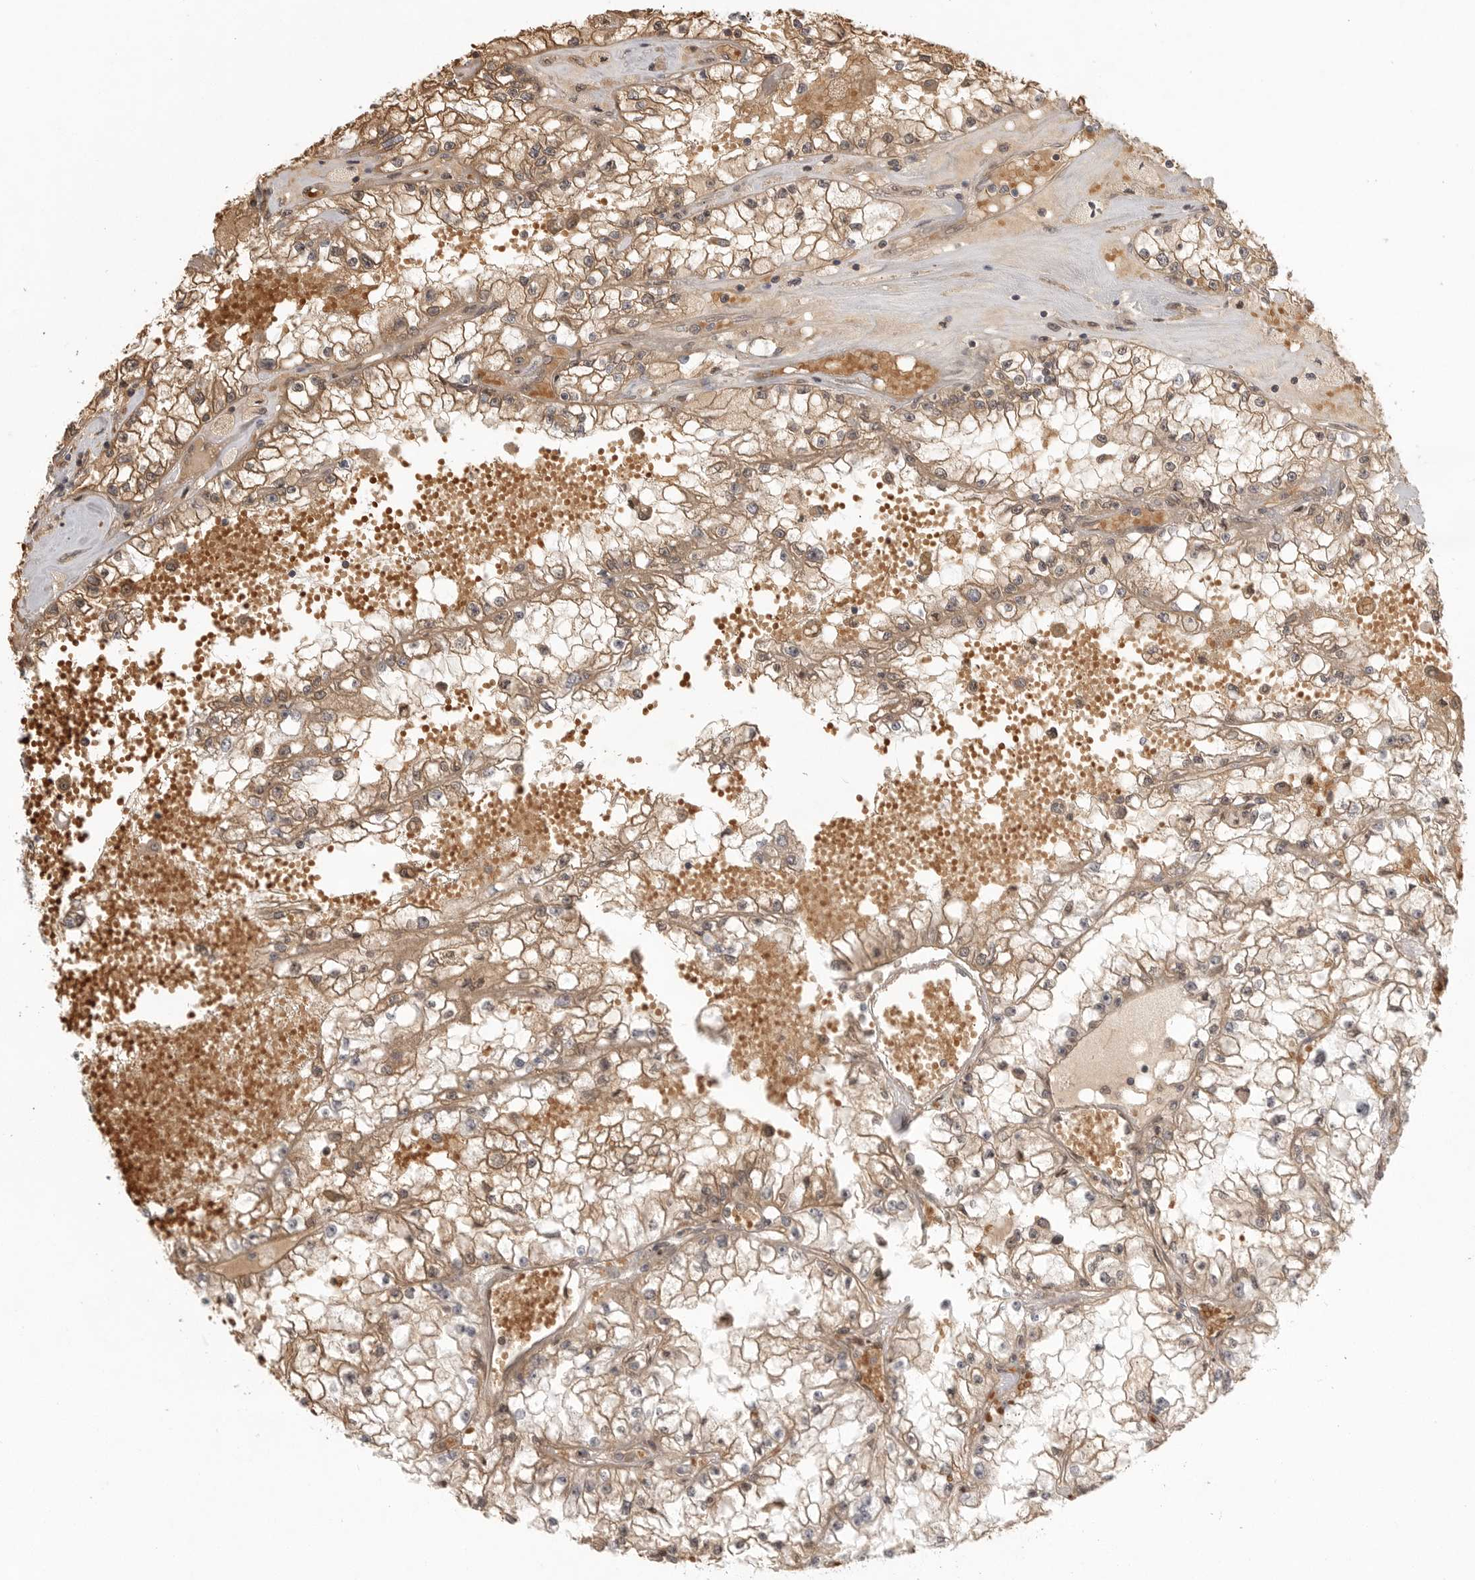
{"staining": {"intensity": "moderate", "quantity": "25%-75%", "location": "cytoplasmic/membranous"}, "tissue": "renal cancer", "cell_type": "Tumor cells", "image_type": "cancer", "snomed": [{"axis": "morphology", "description": "Adenocarcinoma, NOS"}, {"axis": "topography", "description": "Kidney"}], "caption": "Moderate cytoplasmic/membranous staining is identified in about 25%-75% of tumor cells in renal adenocarcinoma.", "gene": "CCPG1", "patient": {"sex": "male", "age": 56}}